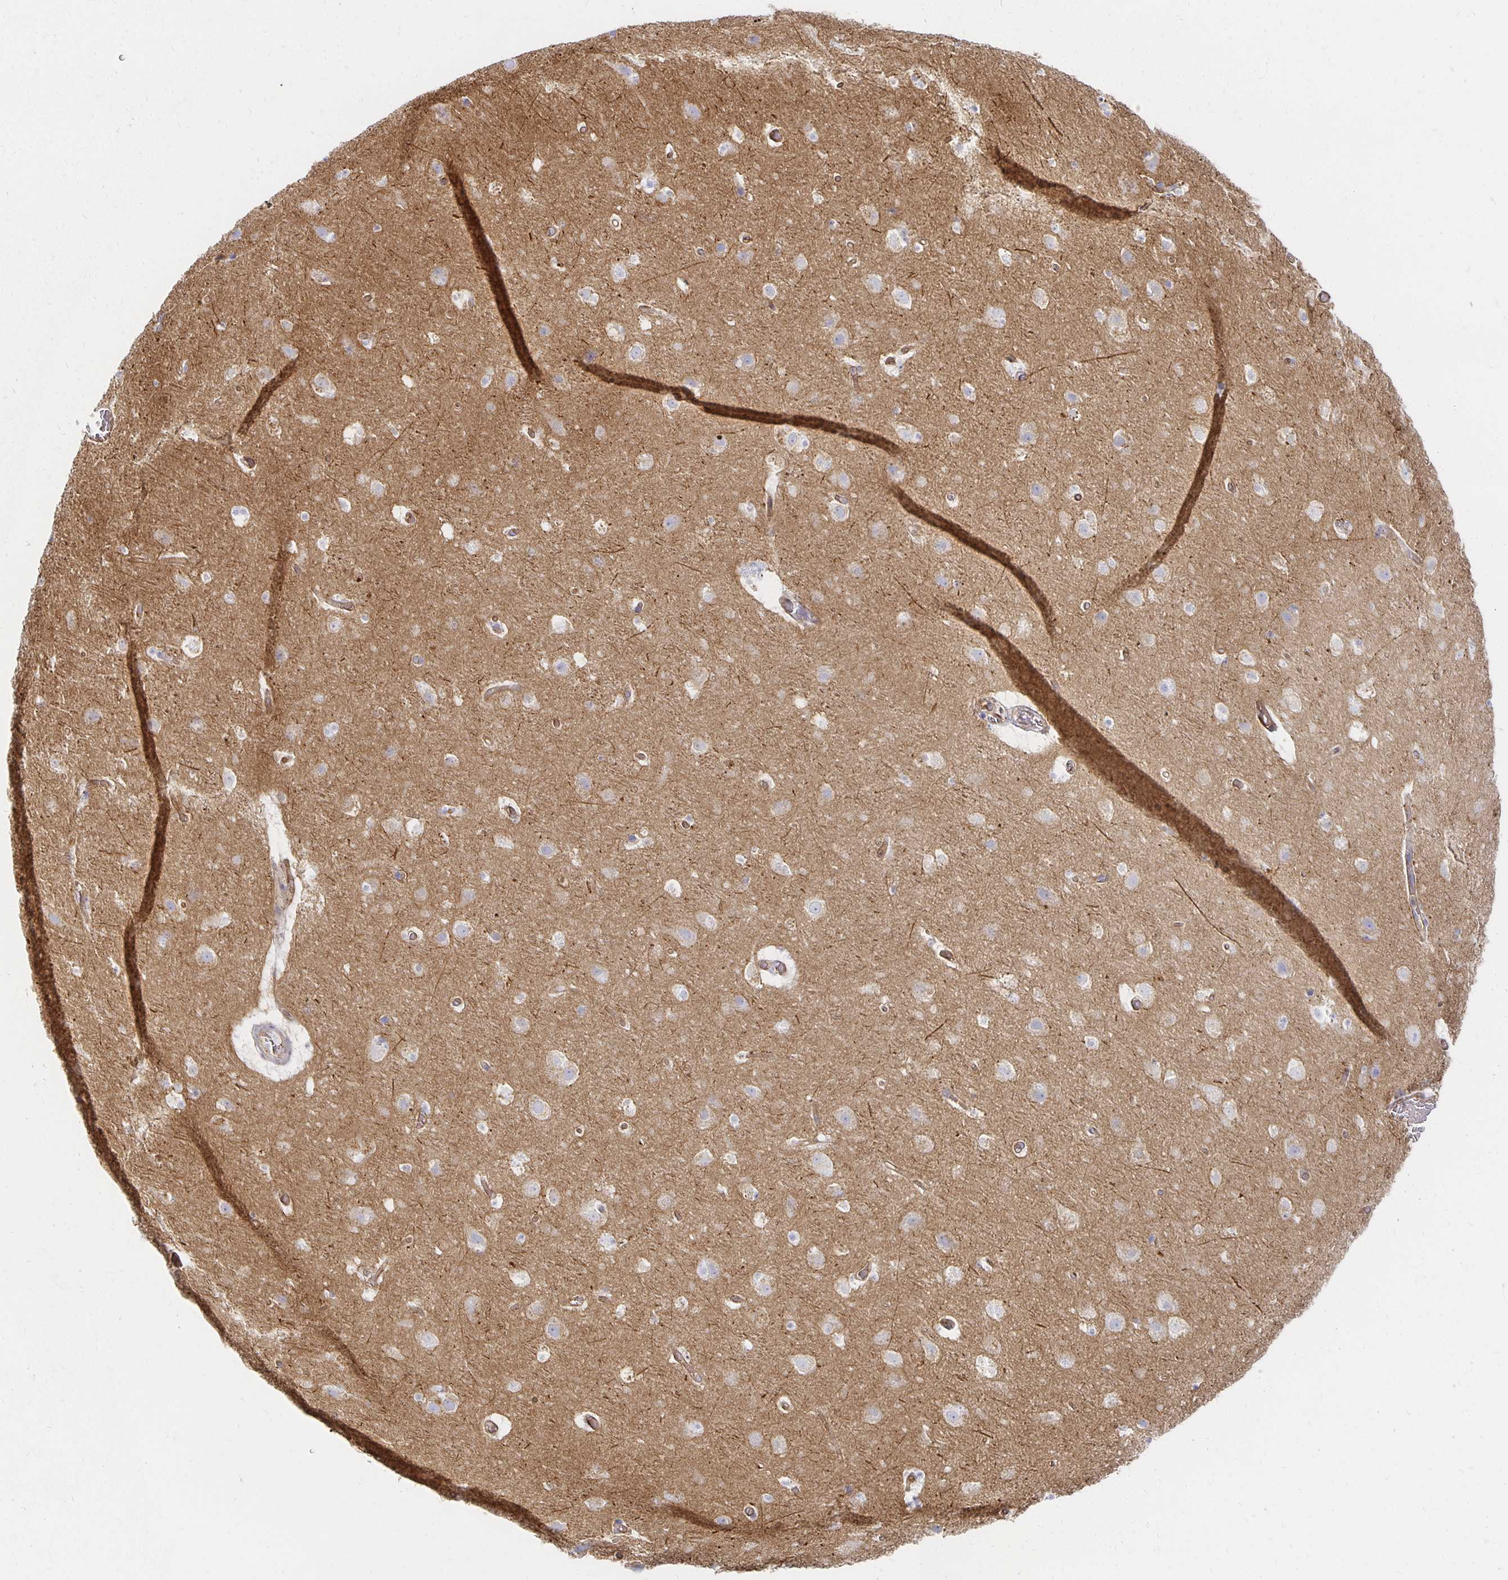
{"staining": {"intensity": "weak", "quantity": ">75%", "location": "cytoplasmic/membranous"}, "tissue": "cerebral cortex", "cell_type": "Endothelial cells", "image_type": "normal", "snomed": [{"axis": "morphology", "description": "Normal tissue, NOS"}, {"axis": "topography", "description": "Cerebral cortex"}], "caption": "This image demonstrates benign cerebral cortex stained with immunohistochemistry (IHC) to label a protein in brown. The cytoplasmic/membranous of endothelial cells show weak positivity for the protein. Nuclei are counter-stained blue.", "gene": "TAAR1", "patient": {"sex": "female", "age": 42}}